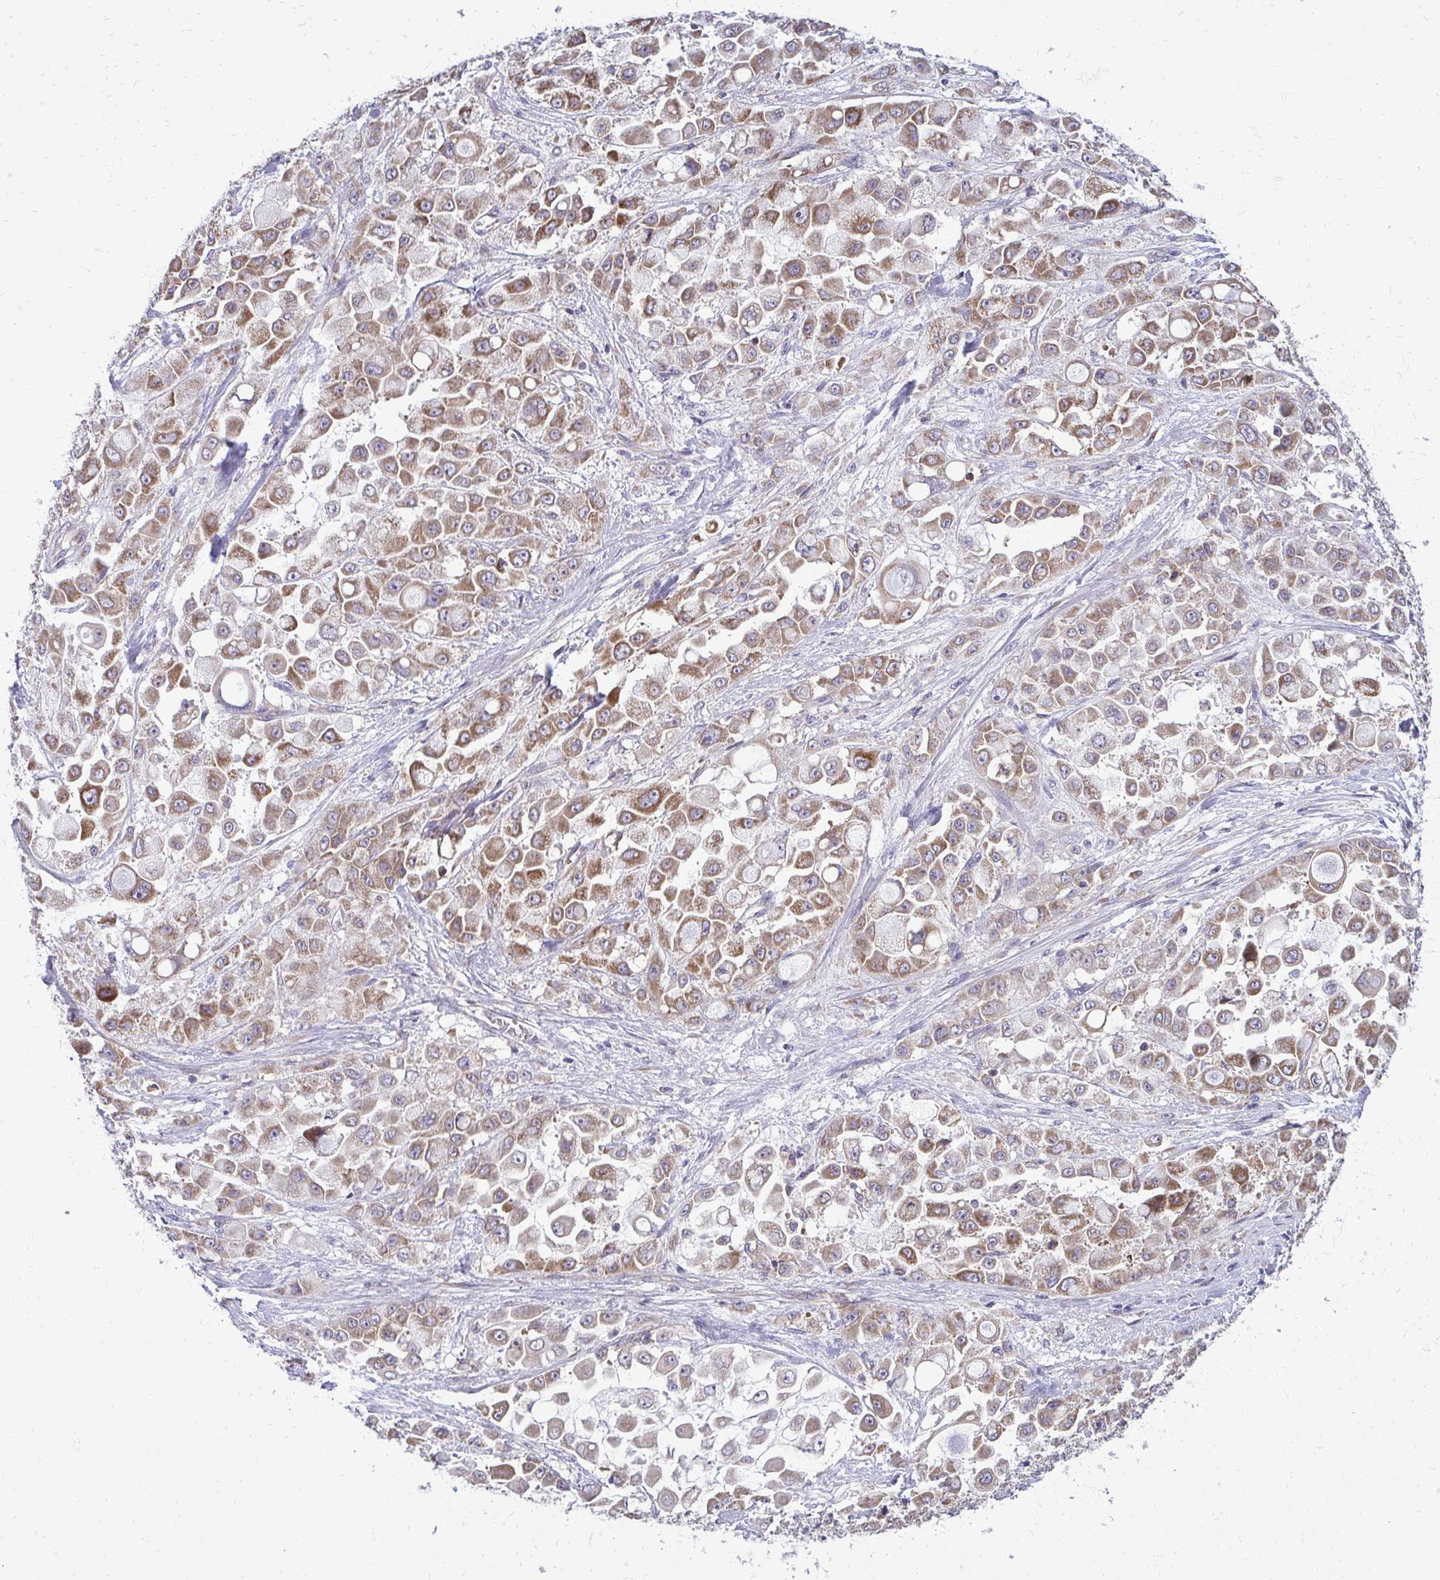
{"staining": {"intensity": "moderate", "quantity": "25%-75%", "location": "cytoplasmic/membranous"}, "tissue": "stomach cancer", "cell_type": "Tumor cells", "image_type": "cancer", "snomed": [{"axis": "morphology", "description": "Adenocarcinoma, NOS"}, {"axis": "topography", "description": "Stomach"}], "caption": "The photomicrograph exhibits staining of stomach adenocarcinoma, revealing moderate cytoplasmic/membranous protein positivity (brown color) within tumor cells.", "gene": "RPLP2", "patient": {"sex": "female", "age": 76}}